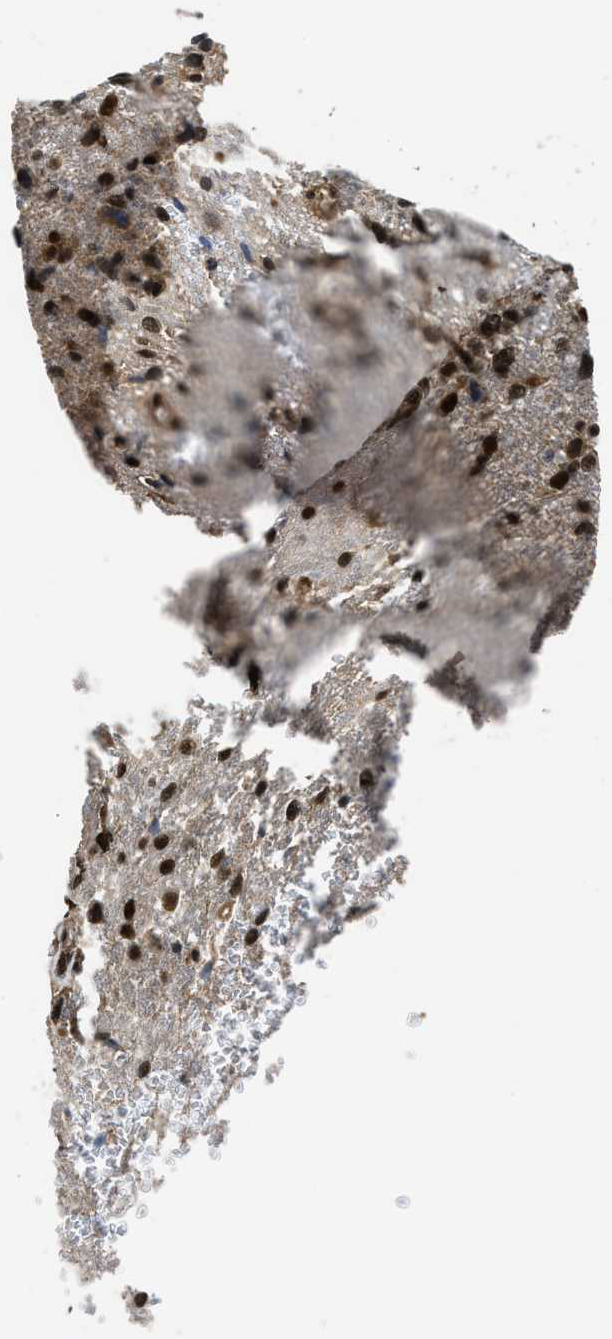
{"staining": {"intensity": "strong", "quantity": ">75%", "location": "nuclear"}, "tissue": "glioma", "cell_type": "Tumor cells", "image_type": "cancer", "snomed": [{"axis": "morphology", "description": "Glioma, malignant, High grade"}, {"axis": "topography", "description": "Brain"}], "caption": "Protein staining by immunohistochemistry displays strong nuclear staining in about >75% of tumor cells in high-grade glioma (malignant).", "gene": "CUL4B", "patient": {"sex": "female", "age": 58}}